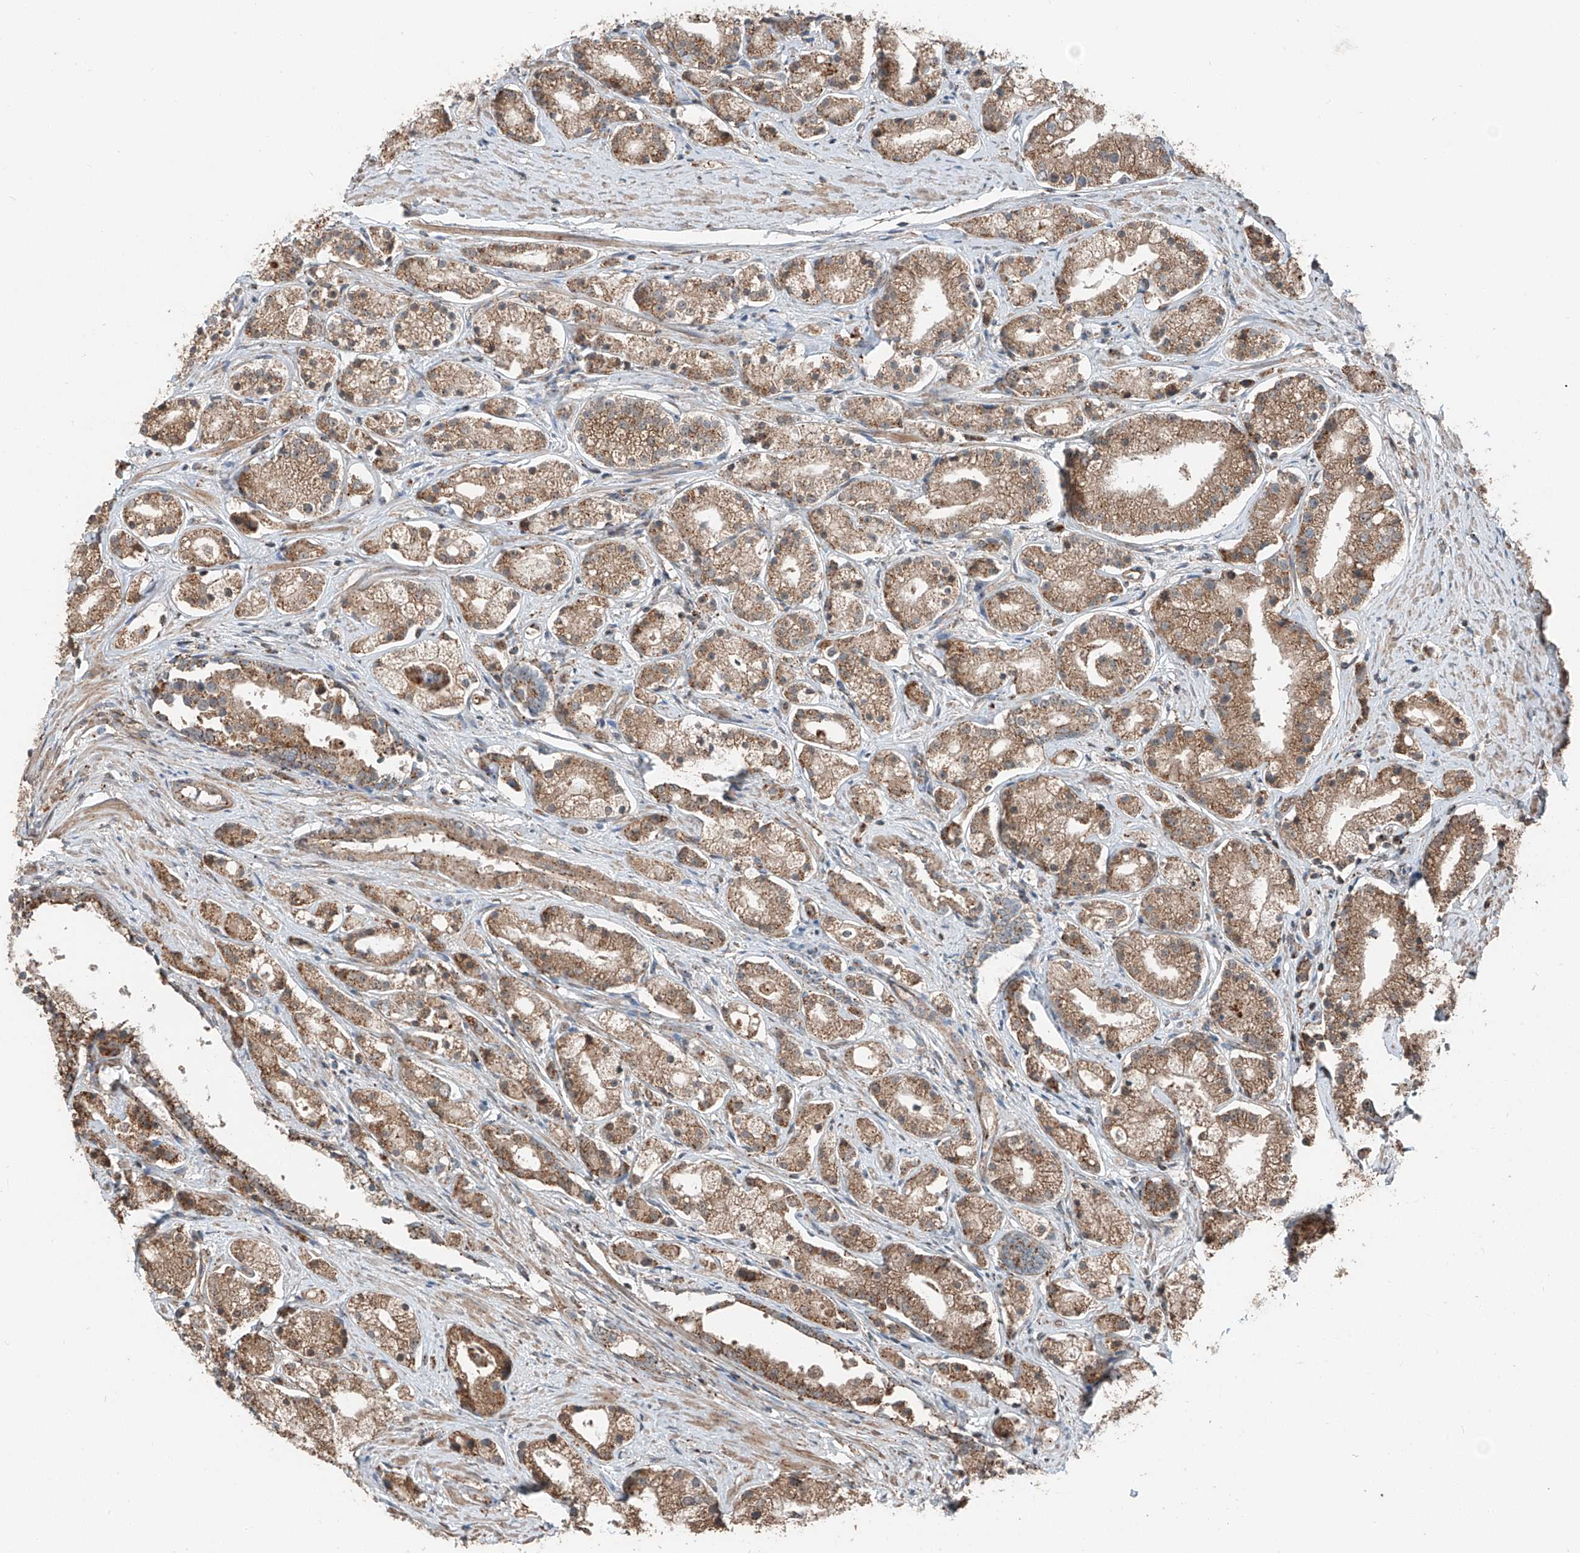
{"staining": {"intensity": "moderate", "quantity": ">75%", "location": "cytoplasmic/membranous"}, "tissue": "prostate cancer", "cell_type": "Tumor cells", "image_type": "cancer", "snomed": [{"axis": "morphology", "description": "Adenocarcinoma, High grade"}, {"axis": "topography", "description": "Prostate"}], "caption": "Immunohistochemical staining of prostate cancer reveals medium levels of moderate cytoplasmic/membranous protein expression in about >75% of tumor cells. The staining is performed using DAB brown chromogen to label protein expression. The nuclei are counter-stained blue using hematoxylin.", "gene": "CEP162", "patient": {"sex": "male", "age": 69}}